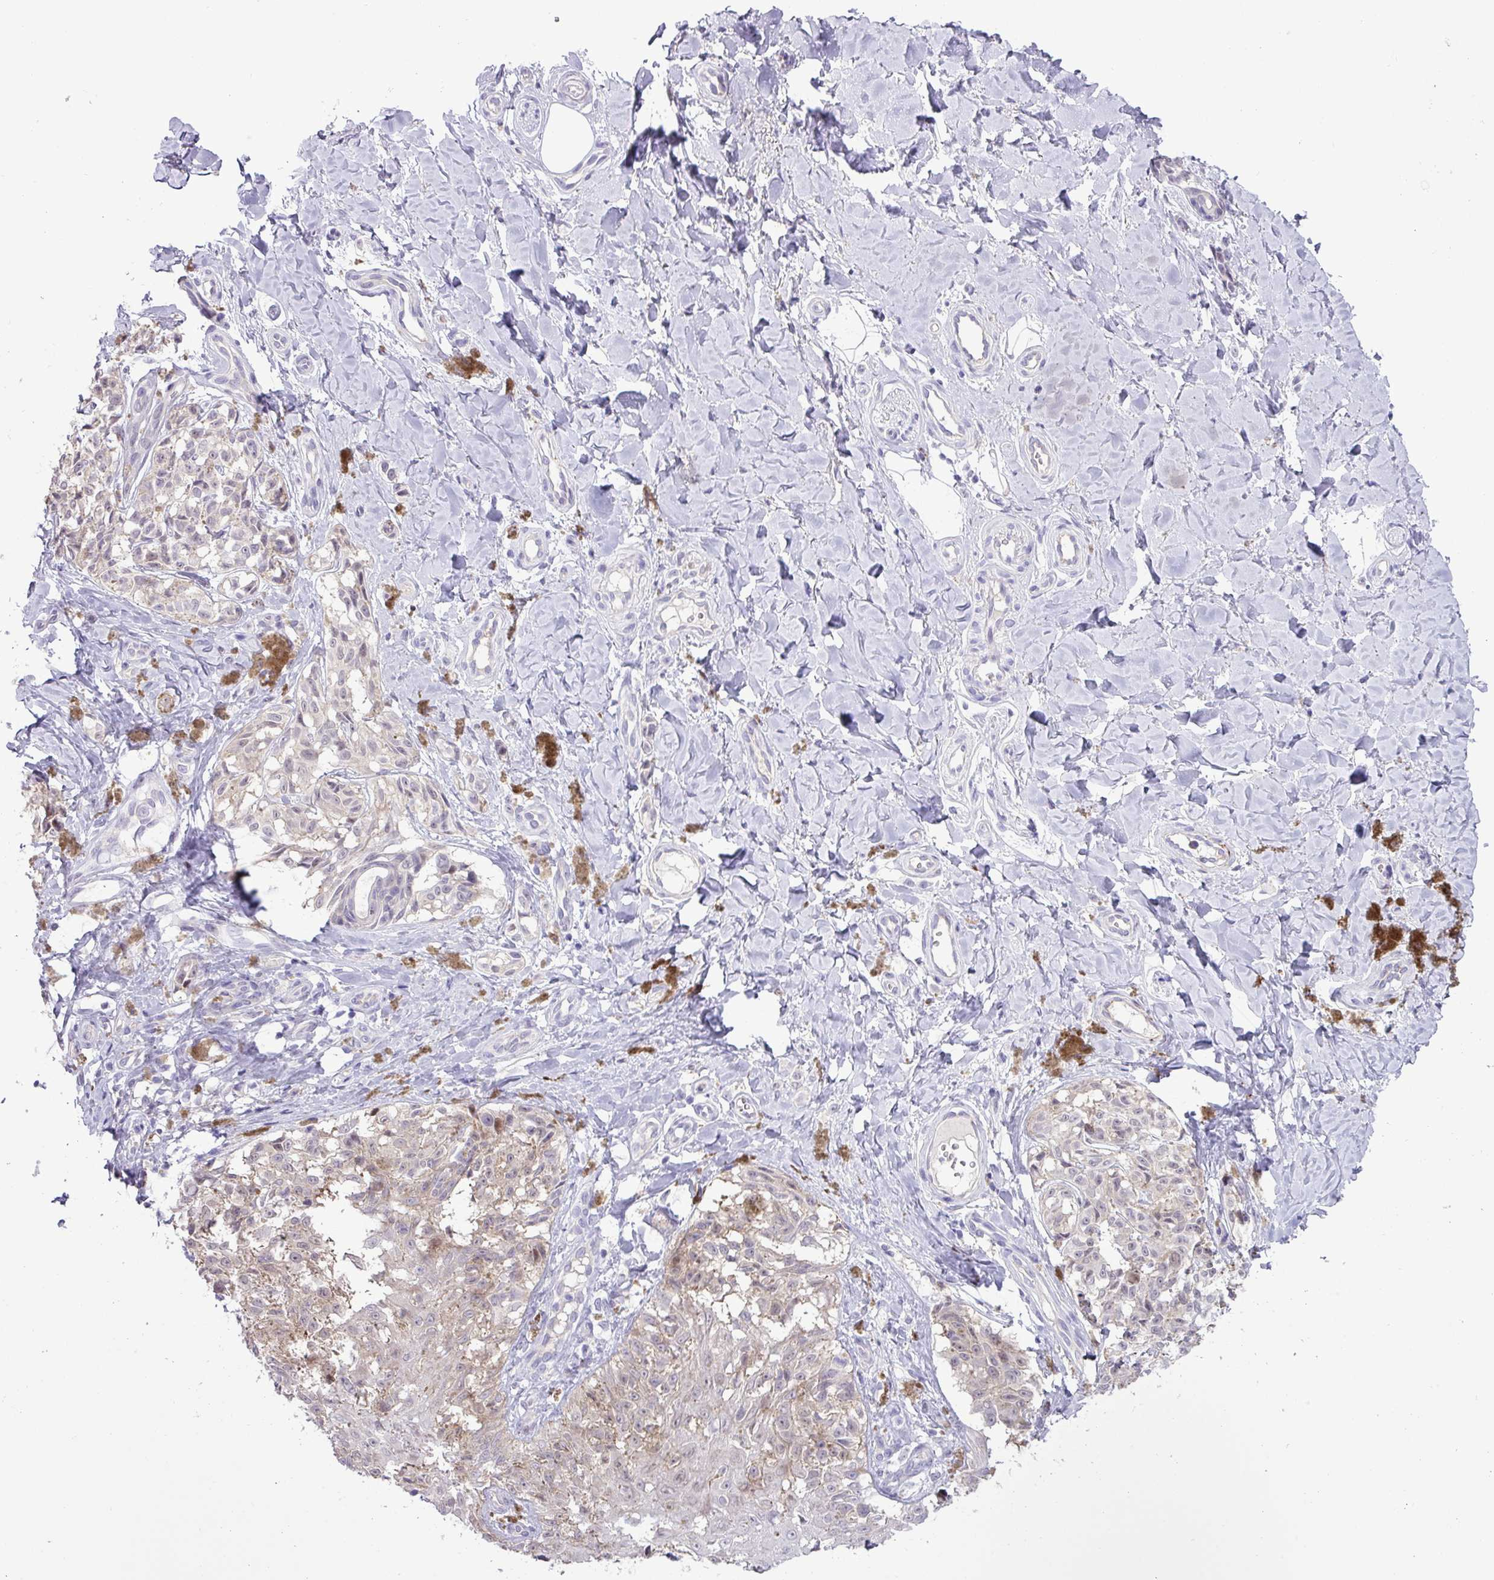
{"staining": {"intensity": "negative", "quantity": "none", "location": "none"}, "tissue": "melanoma", "cell_type": "Tumor cells", "image_type": "cancer", "snomed": [{"axis": "morphology", "description": "Malignant melanoma, NOS"}, {"axis": "topography", "description": "Skin"}], "caption": "Human melanoma stained for a protein using immunohistochemistry (IHC) displays no staining in tumor cells.", "gene": "RIPPLY1", "patient": {"sex": "female", "age": 65}}